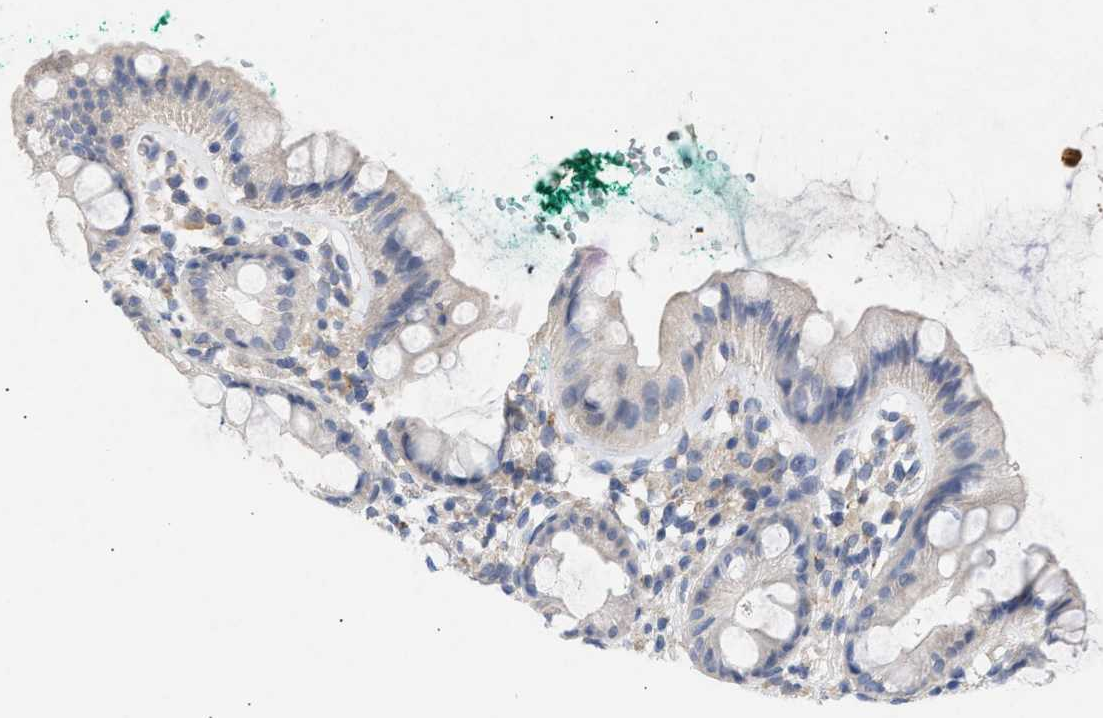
{"staining": {"intensity": "negative", "quantity": "none", "location": "none"}, "tissue": "rectum", "cell_type": "Glandular cells", "image_type": "normal", "snomed": [{"axis": "morphology", "description": "Normal tissue, NOS"}, {"axis": "topography", "description": "Rectum"}], "caption": "DAB immunohistochemical staining of normal human rectum exhibits no significant positivity in glandular cells. The staining was performed using DAB to visualize the protein expression in brown, while the nuclei were stained in blue with hematoxylin (Magnification: 20x).", "gene": "SELENOM", "patient": {"sex": "female", "age": 65}}